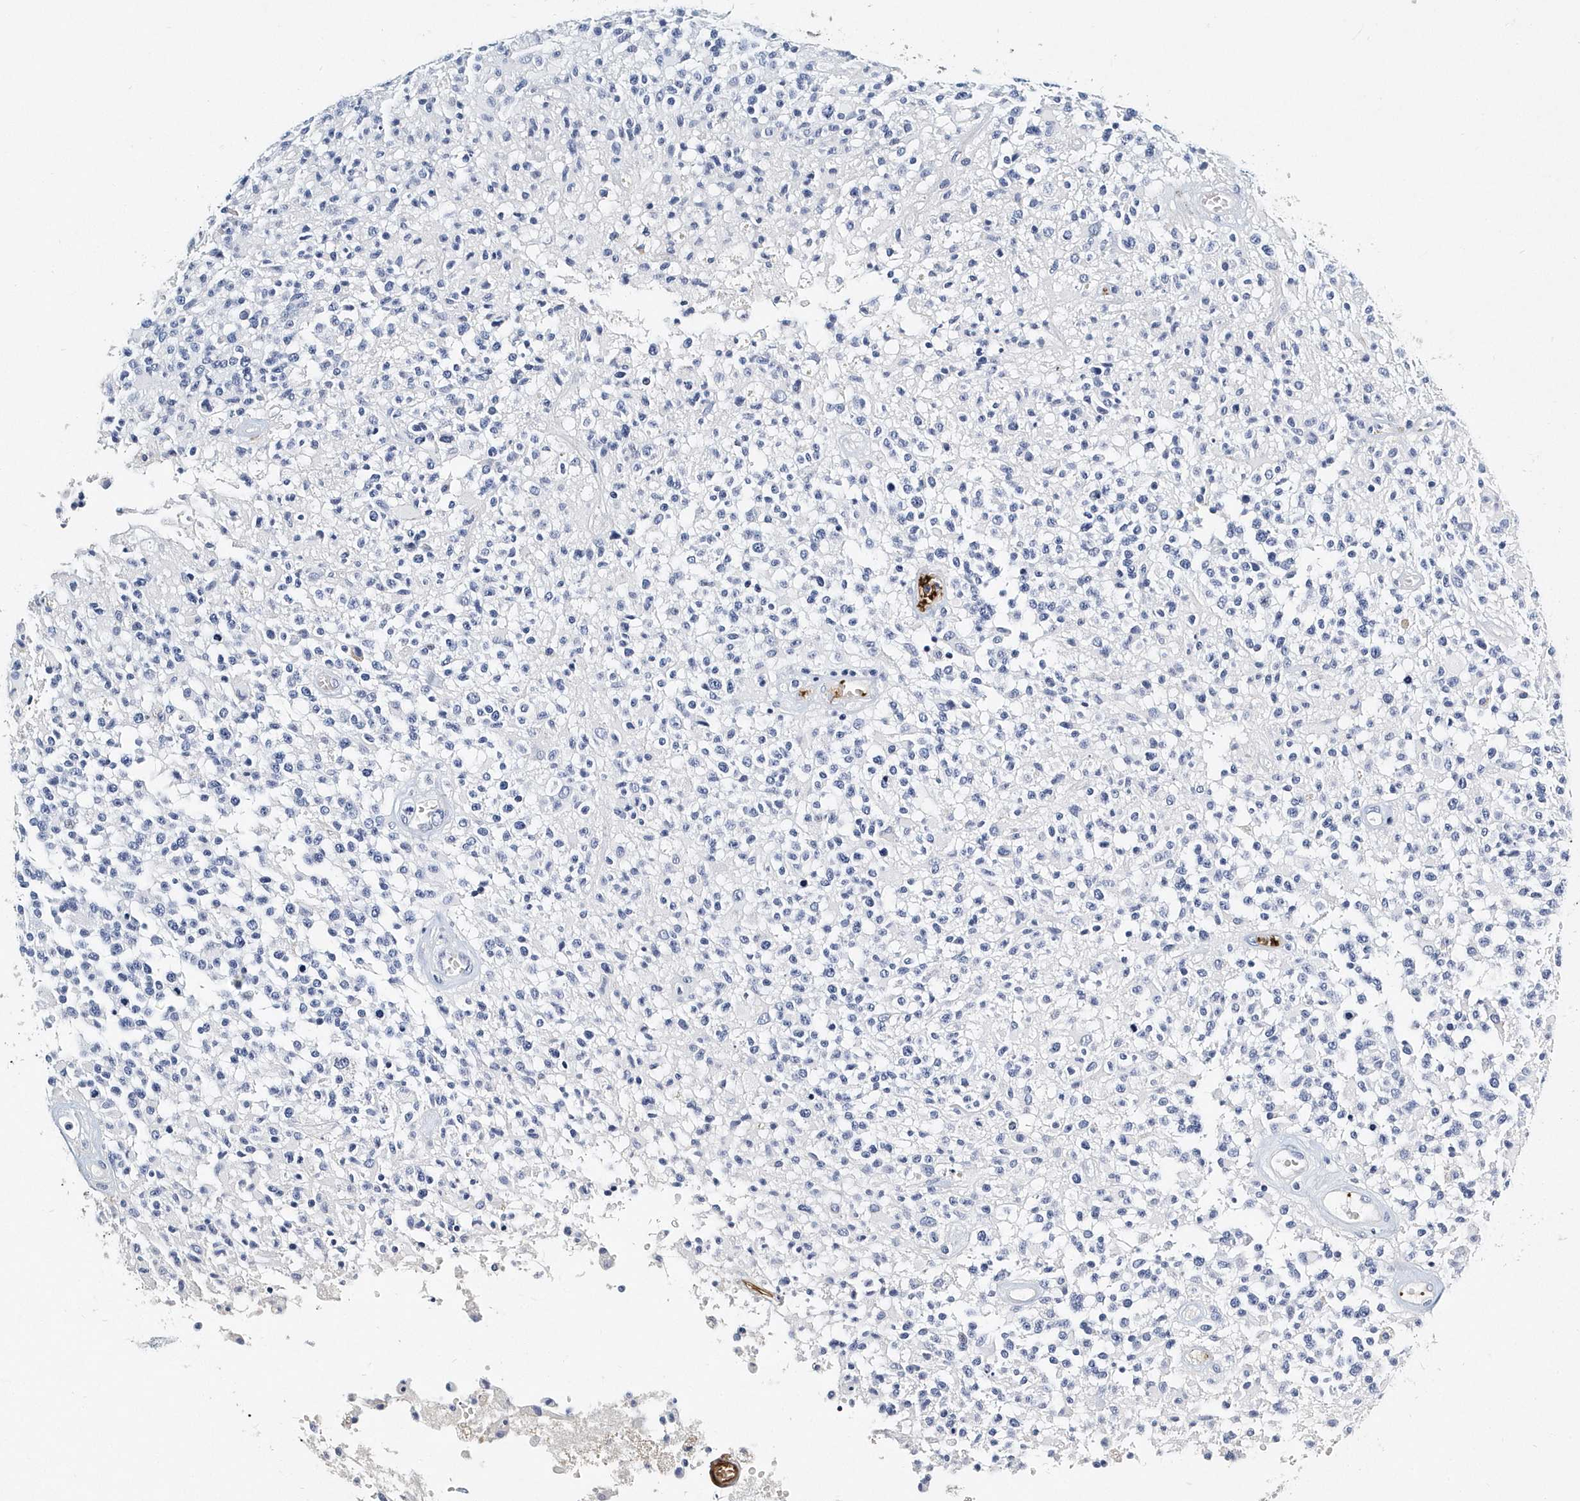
{"staining": {"intensity": "negative", "quantity": "none", "location": "none"}, "tissue": "glioma", "cell_type": "Tumor cells", "image_type": "cancer", "snomed": [{"axis": "morphology", "description": "Glioma, malignant, High grade"}, {"axis": "morphology", "description": "Glioblastoma, NOS"}, {"axis": "topography", "description": "Brain"}], "caption": "DAB (3,3'-diaminobenzidine) immunohistochemical staining of human glioblastoma displays no significant staining in tumor cells.", "gene": "ITGA2B", "patient": {"sex": "male", "age": 60}}